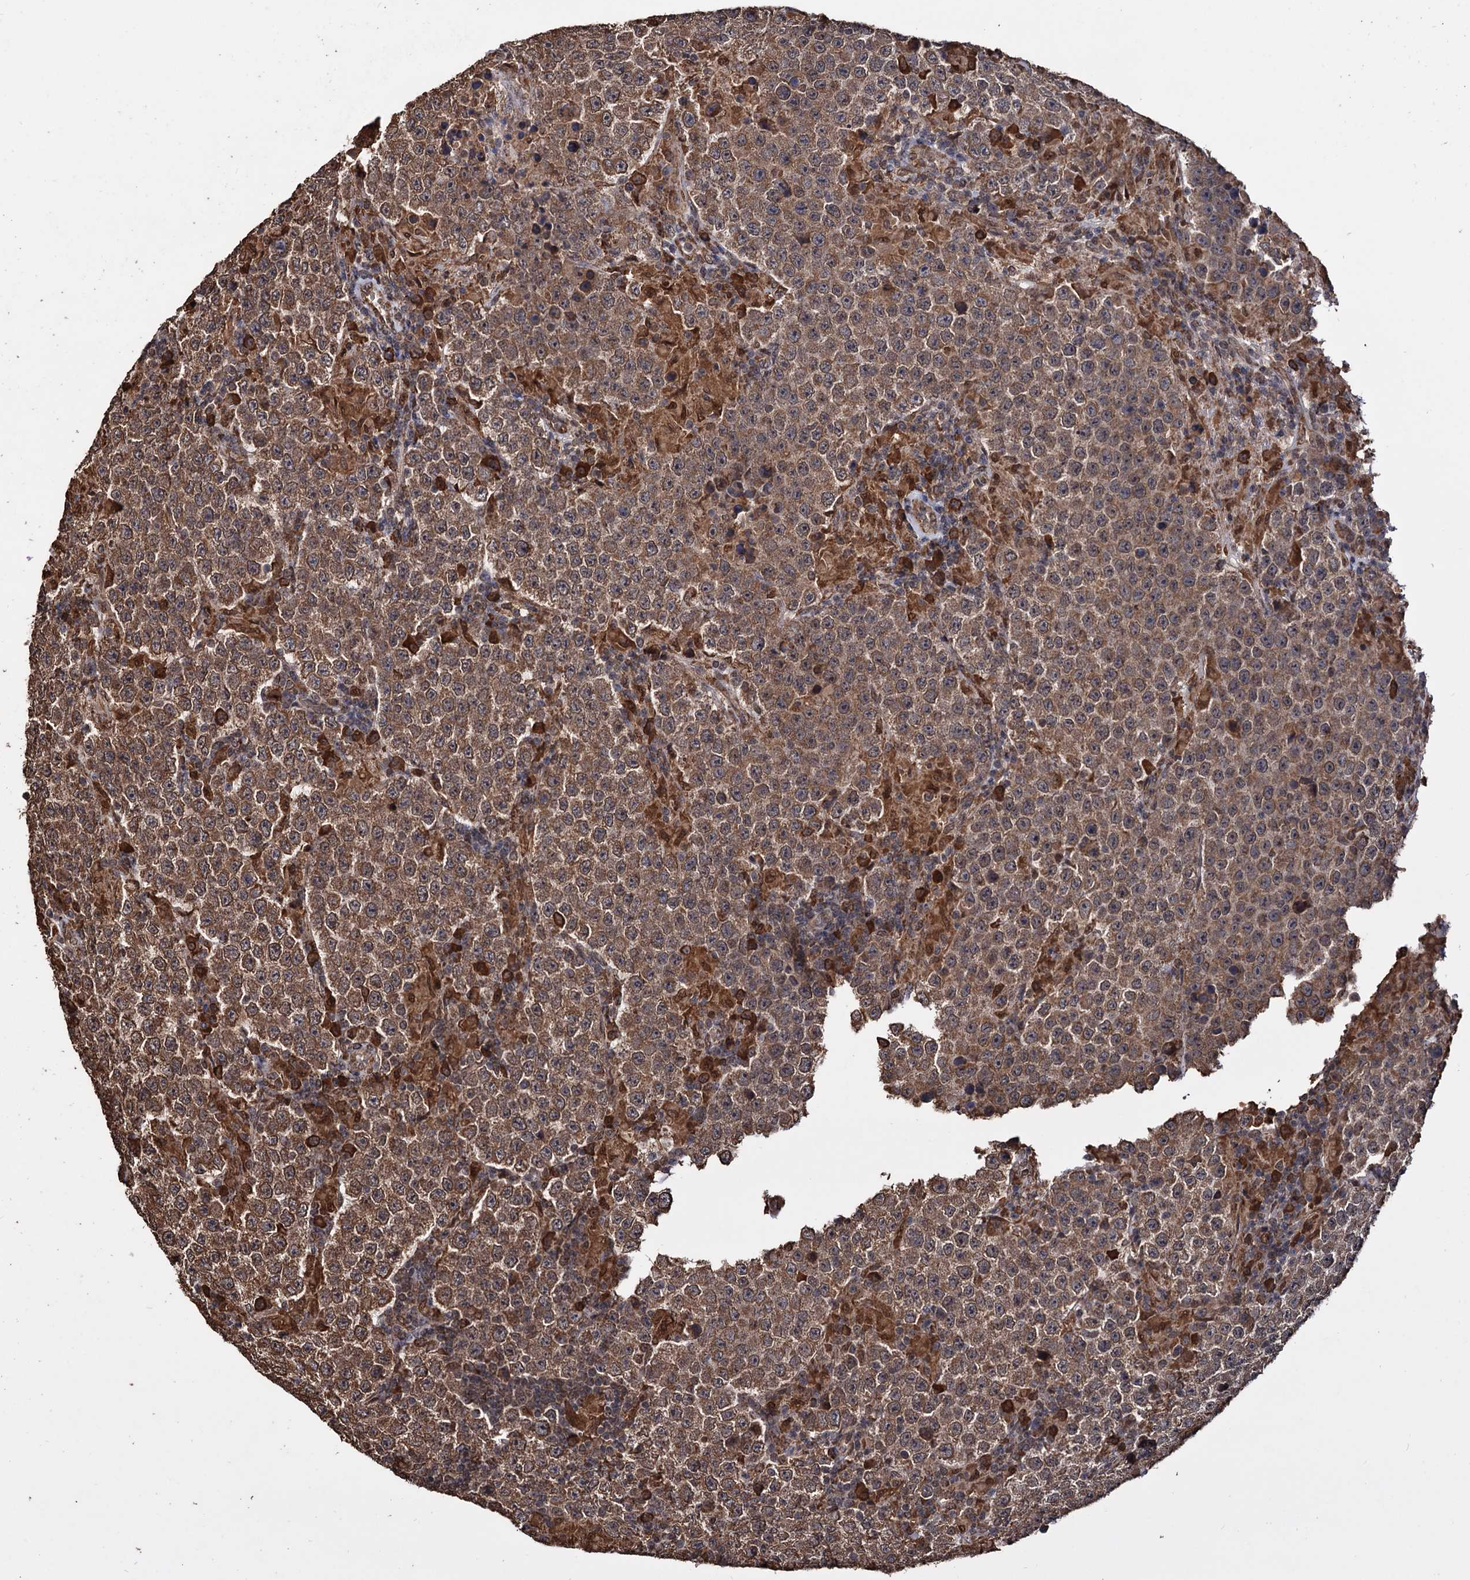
{"staining": {"intensity": "strong", "quantity": ">75%", "location": "cytoplasmic/membranous"}, "tissue": "testis cancer", "cell_type": "Tumor cells", "image_type": "cancer", "snomed": [{"axis": "morphology", "description": "Normal tissue, NOS"}, {"axis": "morphology", "description": "Urothelial carcinoma, High grade"}, {"axis": "morphology", "description": "Seminoma, NOS"}, {"axis": "morphology", "description": "Carcinoma, Embryonal, NOS"}, {"axis": "topography", "description": "Urinary bladder"}, {"axis": "topography", "description": "Testis"}], "caption": "Immunohistochemistry (IHC) (DAB (3,3'-diaminobenzidine)) staining of human testis embryonal carcinoma exhibits strong cytoplasmic/membranous protein positivity in approximately >75% of tumor cells.", "gene": "TBC1D12", "patient": {"sex": "male", "age": 41}}